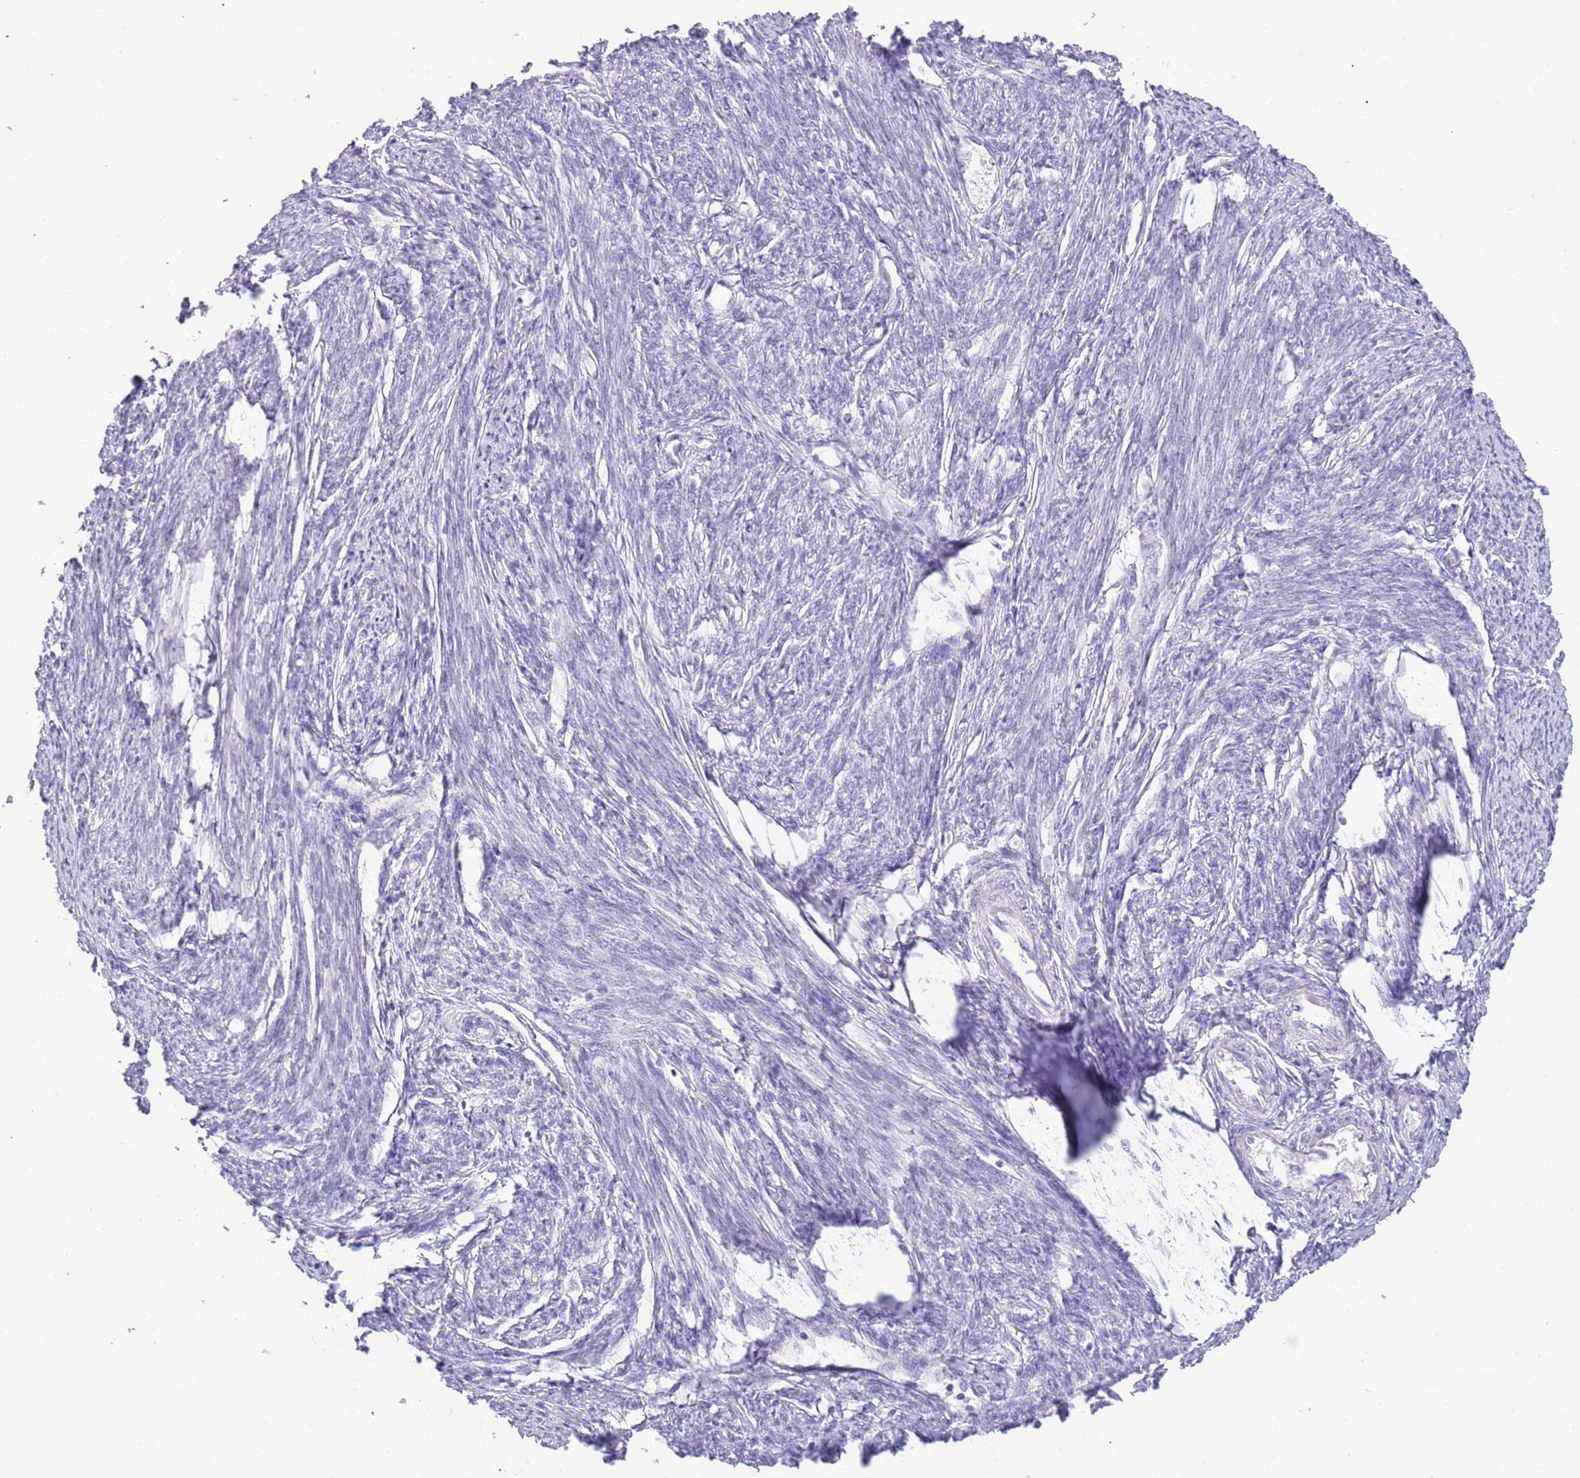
{"staining": {"intensity": "negative", "quantity": "none", "location": "none"}, "tissue": "smooth muscle", "cell_type": "Smooth muscle cells", "image_type": "normal", "snomed": [{"axis": "morphology", "description": "Normal tissue, NOS"}, {"axis": "topography", "description": "Smooth muscle"}, {"axis": "topography", "description": "Uterus"}], "caption": "Immunohistochemical staining of normal smooth muscle shows no significant staining in smooth muscle cells.", "gene": "ACR", "patient": {"sex": "female", "age": 59}}